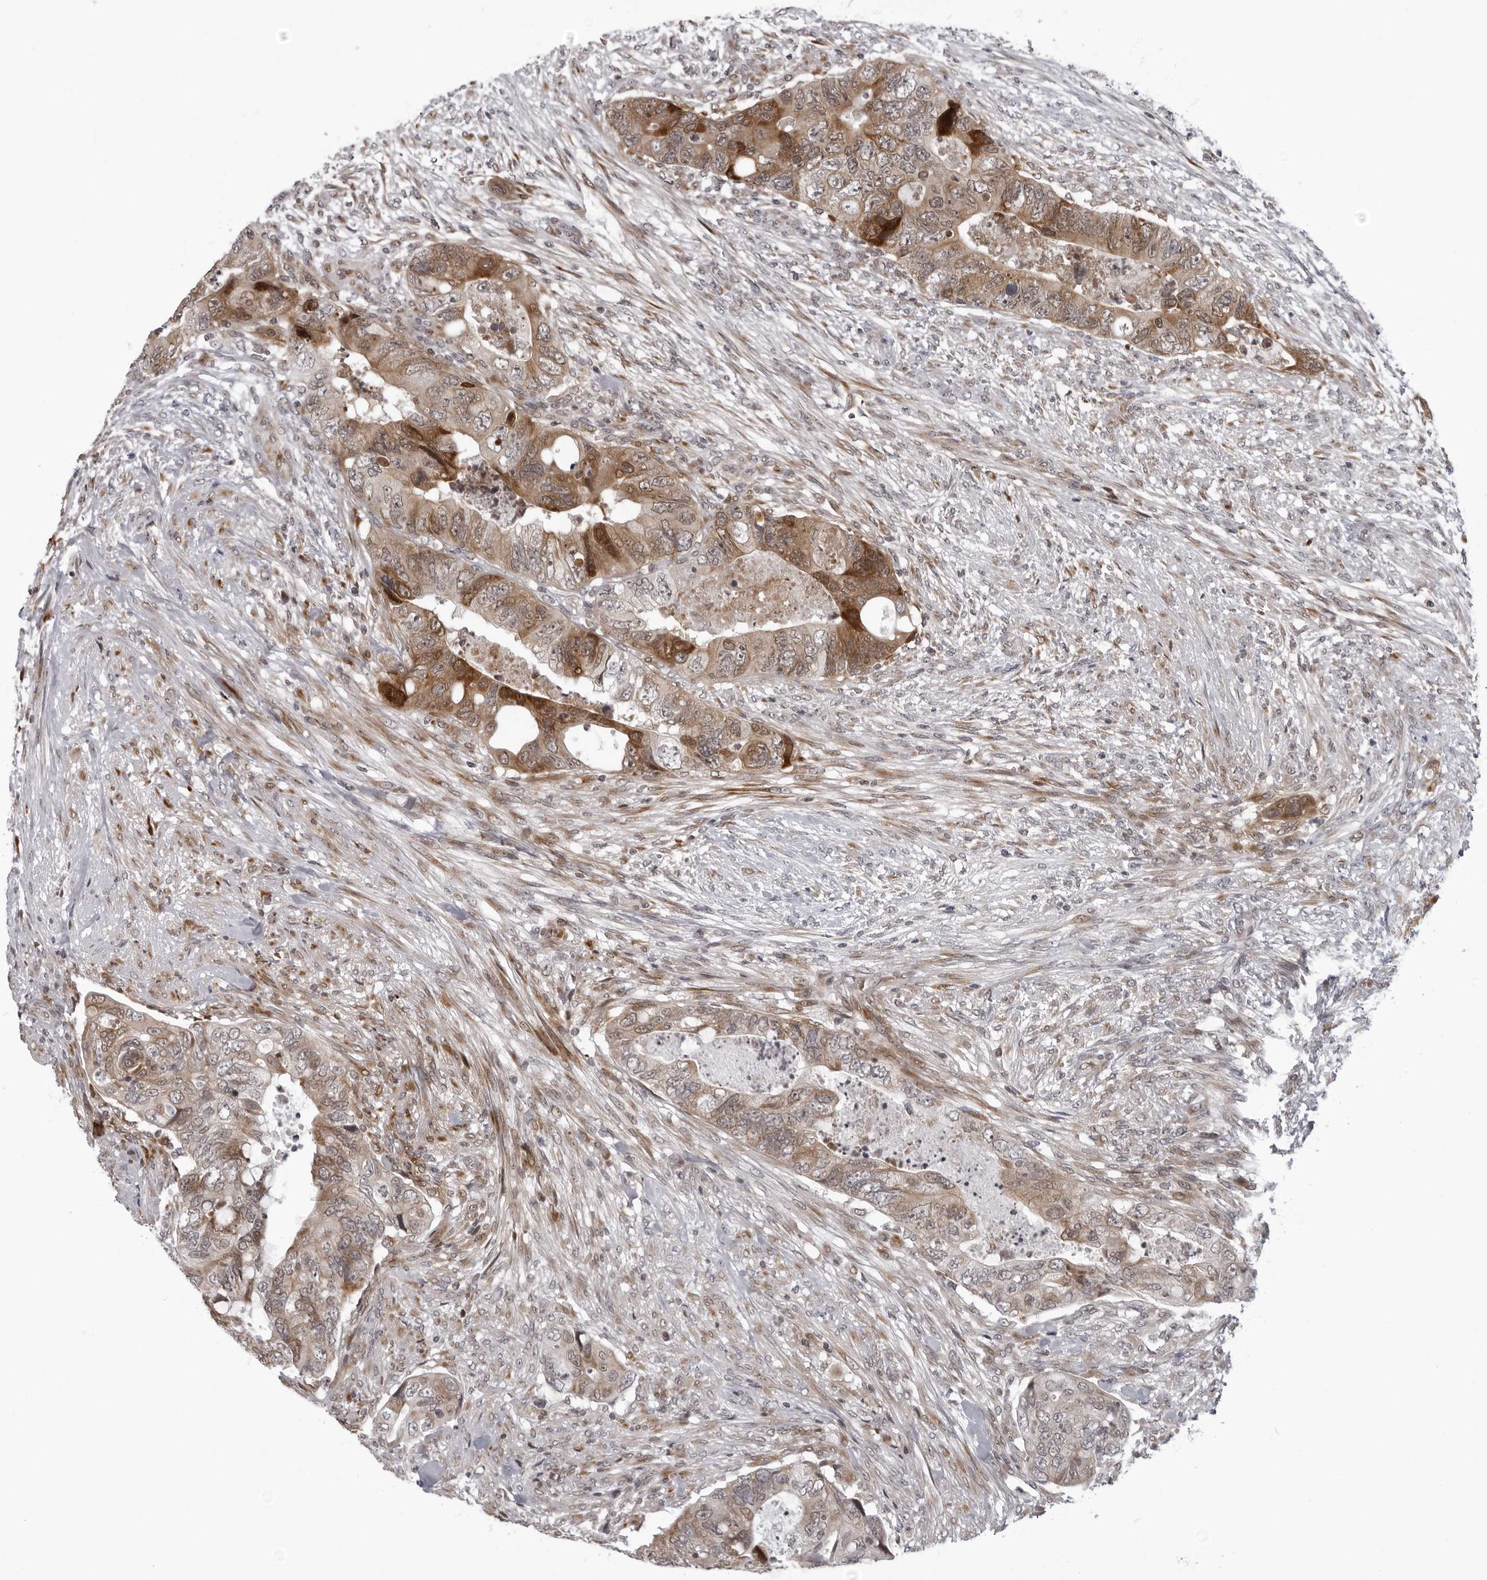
{"staining": {"intensity": "moderate", "quantity": ">75%", "location": "cytoplasmic/membranous"}, "tissue": "colorectal cancer", "cell_type": "Tumor cells", "image_type": "cancer", "snomed": [{"axis": "morphology", "description": "Adenocarcinoma, NOS"}, {"axis": "topography", "description": "Rectum"}], "caption": "DAB (3,3'-diaminobenzidine) immunohistochemical staining of human adenocarcinoma (colorectal) shows moderate cytoplasmic/membranous protein staining in about >75% of tumor cells. (DAB = brown stain, brightfield microscopy at high magnification).", "gene": "THOP1", "patient": {"sex": "male", "age": 63}}